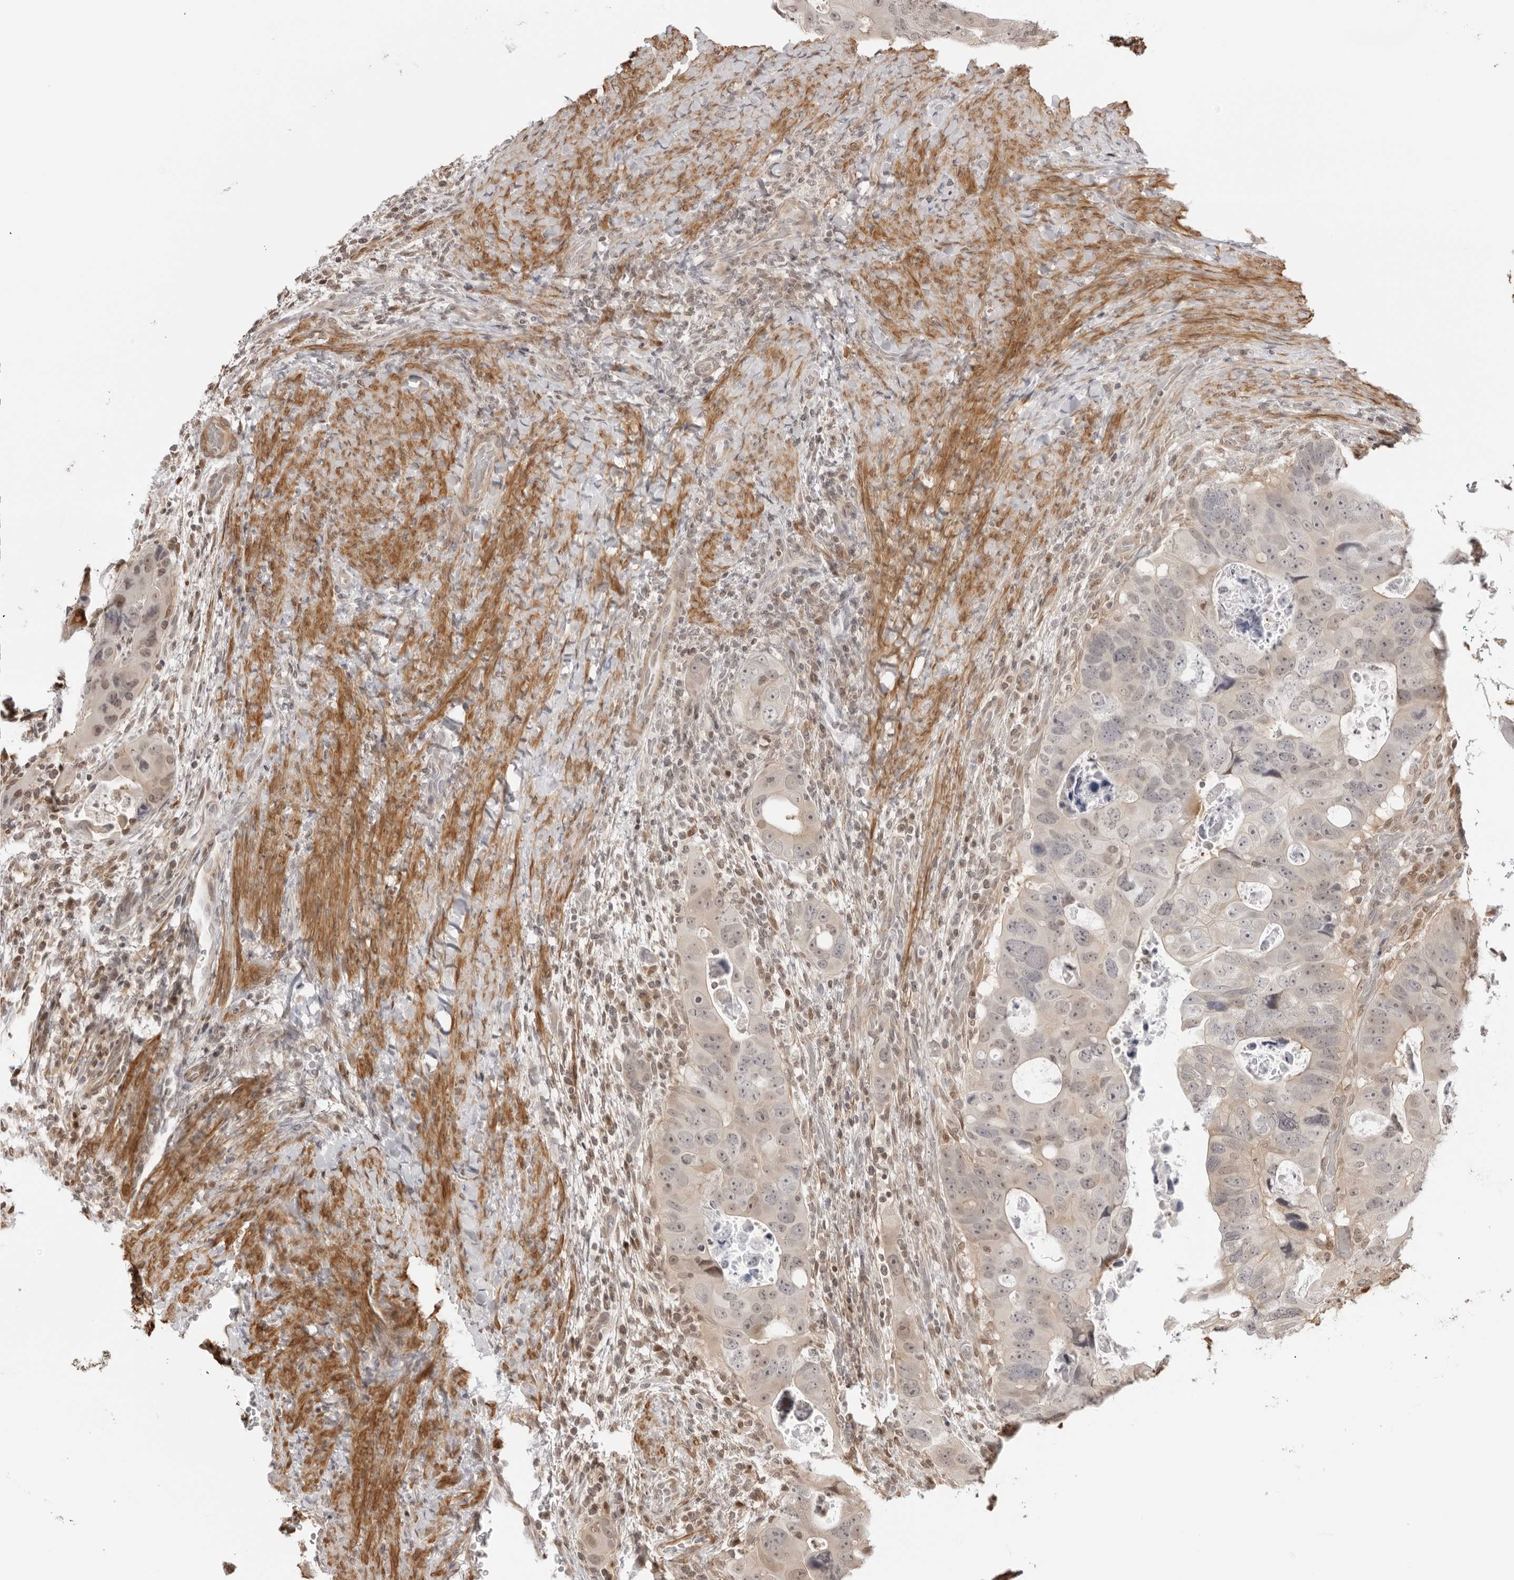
{"staining": {"intensity": "moderate", "quantity": "<25%", "location": "nuclear"}, "tissue": "colorectal cancer", "cell_type": "Tumor cells", "image_type": "cancer", "snomed": [{"axis": "morphology", "description": "Adenocarcinoma, NOS"}, {"axis": "topography", "description": "Rectum"}], "caption": "Immunohistochemical staining of colorectal cancer (adenocarcinoma) demonstrates low levels of moderate nuclear staining in approximately <25% of tumor cells. (DAB IHC with brightfield microscopy, high magnification).", "gene": "RNF146", "patient": {"sex": "male", "age": 59}}